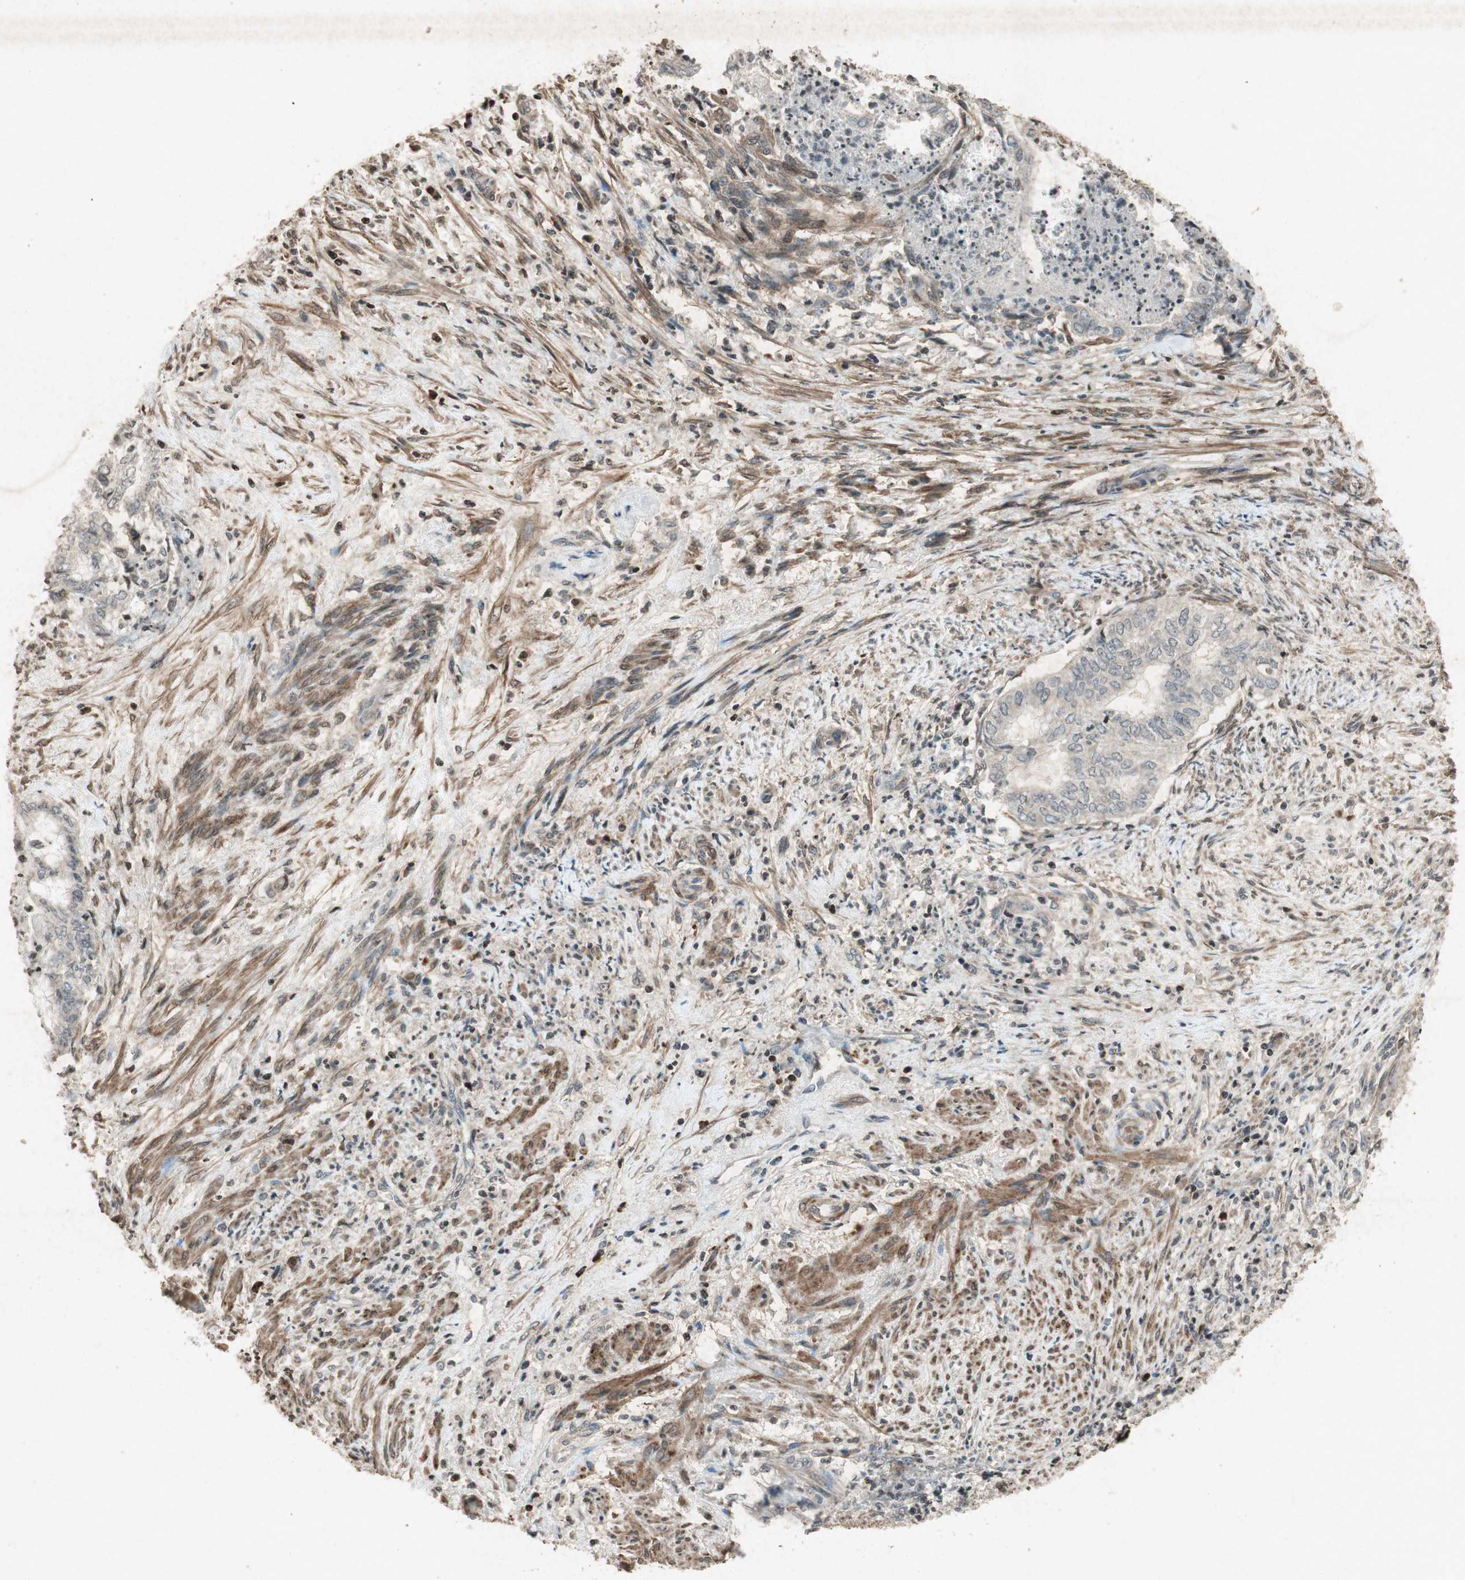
{"staining": {"intensity": "negative", "quantity": "none", "location": "none"}, "tissue": "endometrial cancer", "cell_type": "Tumor cells", "image_type": "cancer", "snomed": [{"axis": "morphology", "description": "Necrosis, NOS"}, {"axis": "morphology", "description": "Adenocarcinoma, NOS"}, {"axis": "topography", "description": "Endometrium"}], "caption": "There is no significant expression in tumor cells of adenocarcinoma (endometrial).", "gene": "PRKG1", "patient": {"sex": "female", "age": 79}}